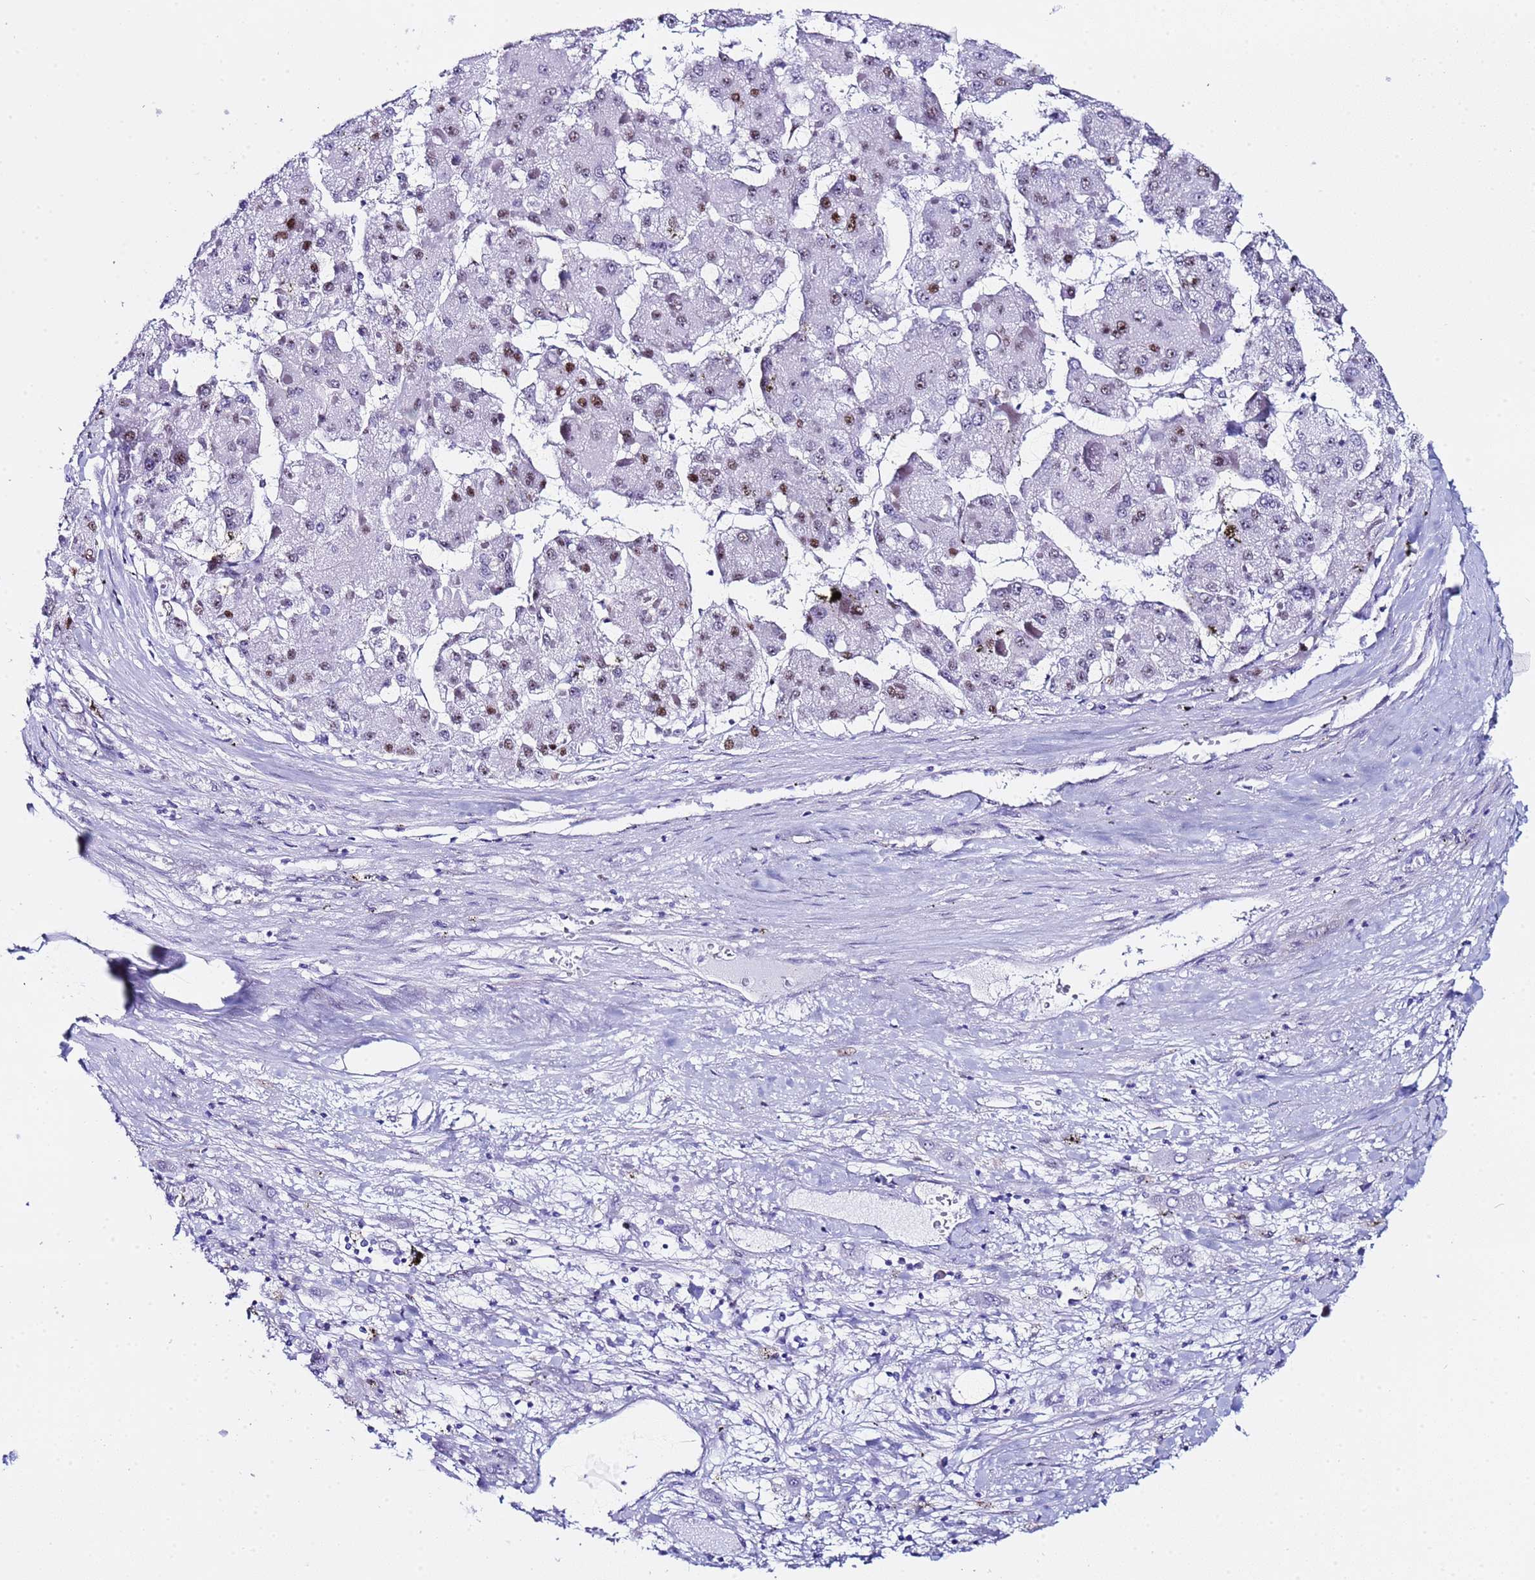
{"staining": {"intensity": "moderate", "quantity": "<25%", "location": "nuclear"}, "tissue": "liver cancer", "cell_type": "Tumor cells", "image_type": "cancer", "snomed": [{"axis": "morphology", "description": "Carcinoma, Hepatocellular, NOS"}, {"axis": "topography", "description": "Liver"}], "caption": "Immunohistochemical staining of hepatocellular carcinoma (liver) shows moderate nuclear protein staining in approximately <25% of tumor cells.", "gene": "POP5", "patient": {"sex": "female", "age": 73}}